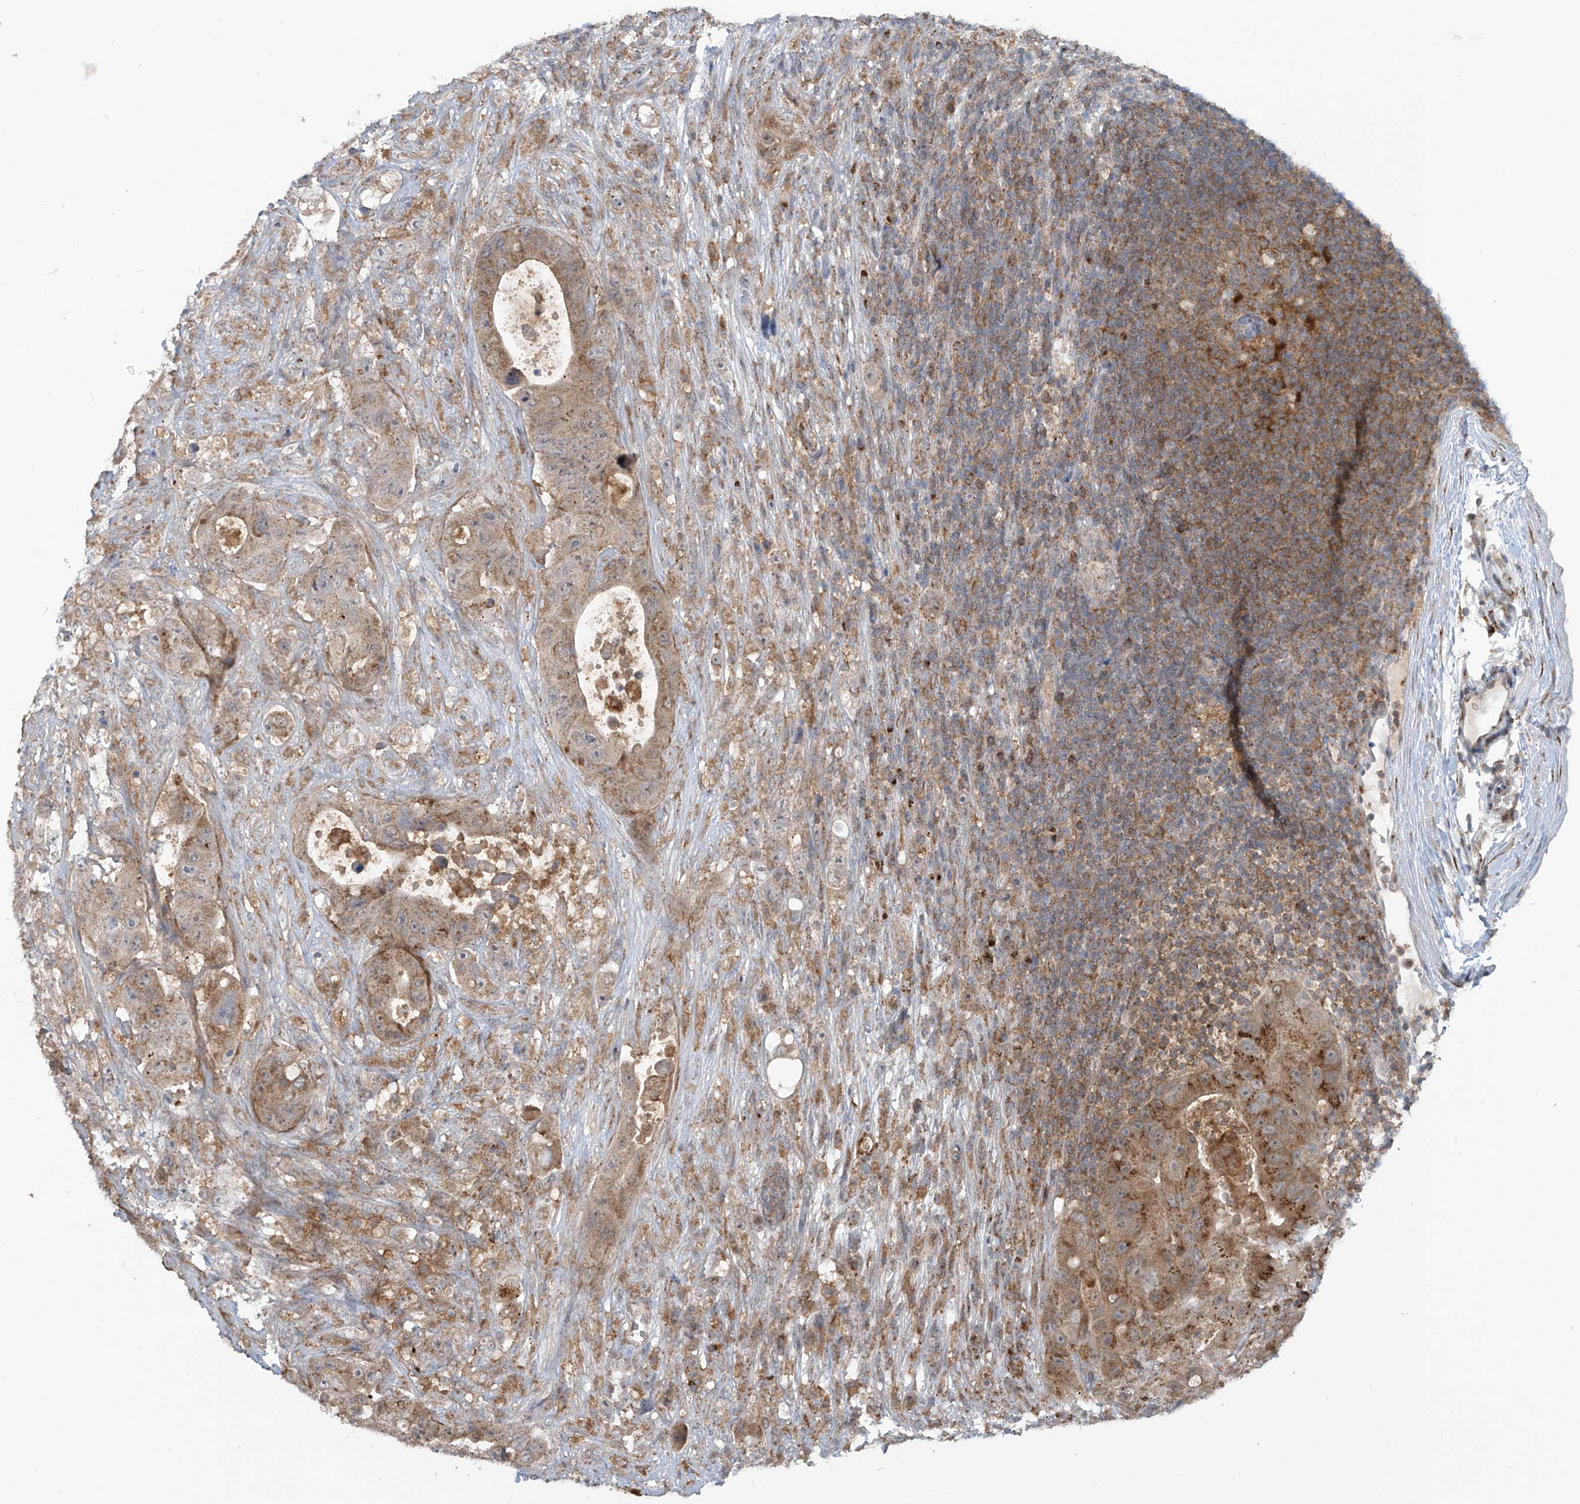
{"staining": {"intensity": "moderate", "quantity": ">75%", "location": "cytoplasmic/membranous"}, "tissue": "colorectal cancer", "cell_type": "Tumor cells", "image_type": "cancer", "snomed": [{"axis": "morphology", "description": "Adenocarcinoma, NOS"}, {"axis": "topography", "description": "Colon"}], "caption": "IHC (DAB (3,3'-diaminobenzidine)) staining of colorectal cancer (adenocarcinoma) displays moderate cytoplasmic/membranous protein staining in about >75% of tumor cells. The protein of interest is shown in brown color, while the nuclei are stained blue.", "gene": "PARVG", "patient": {"sex": "female", "age": 46}}